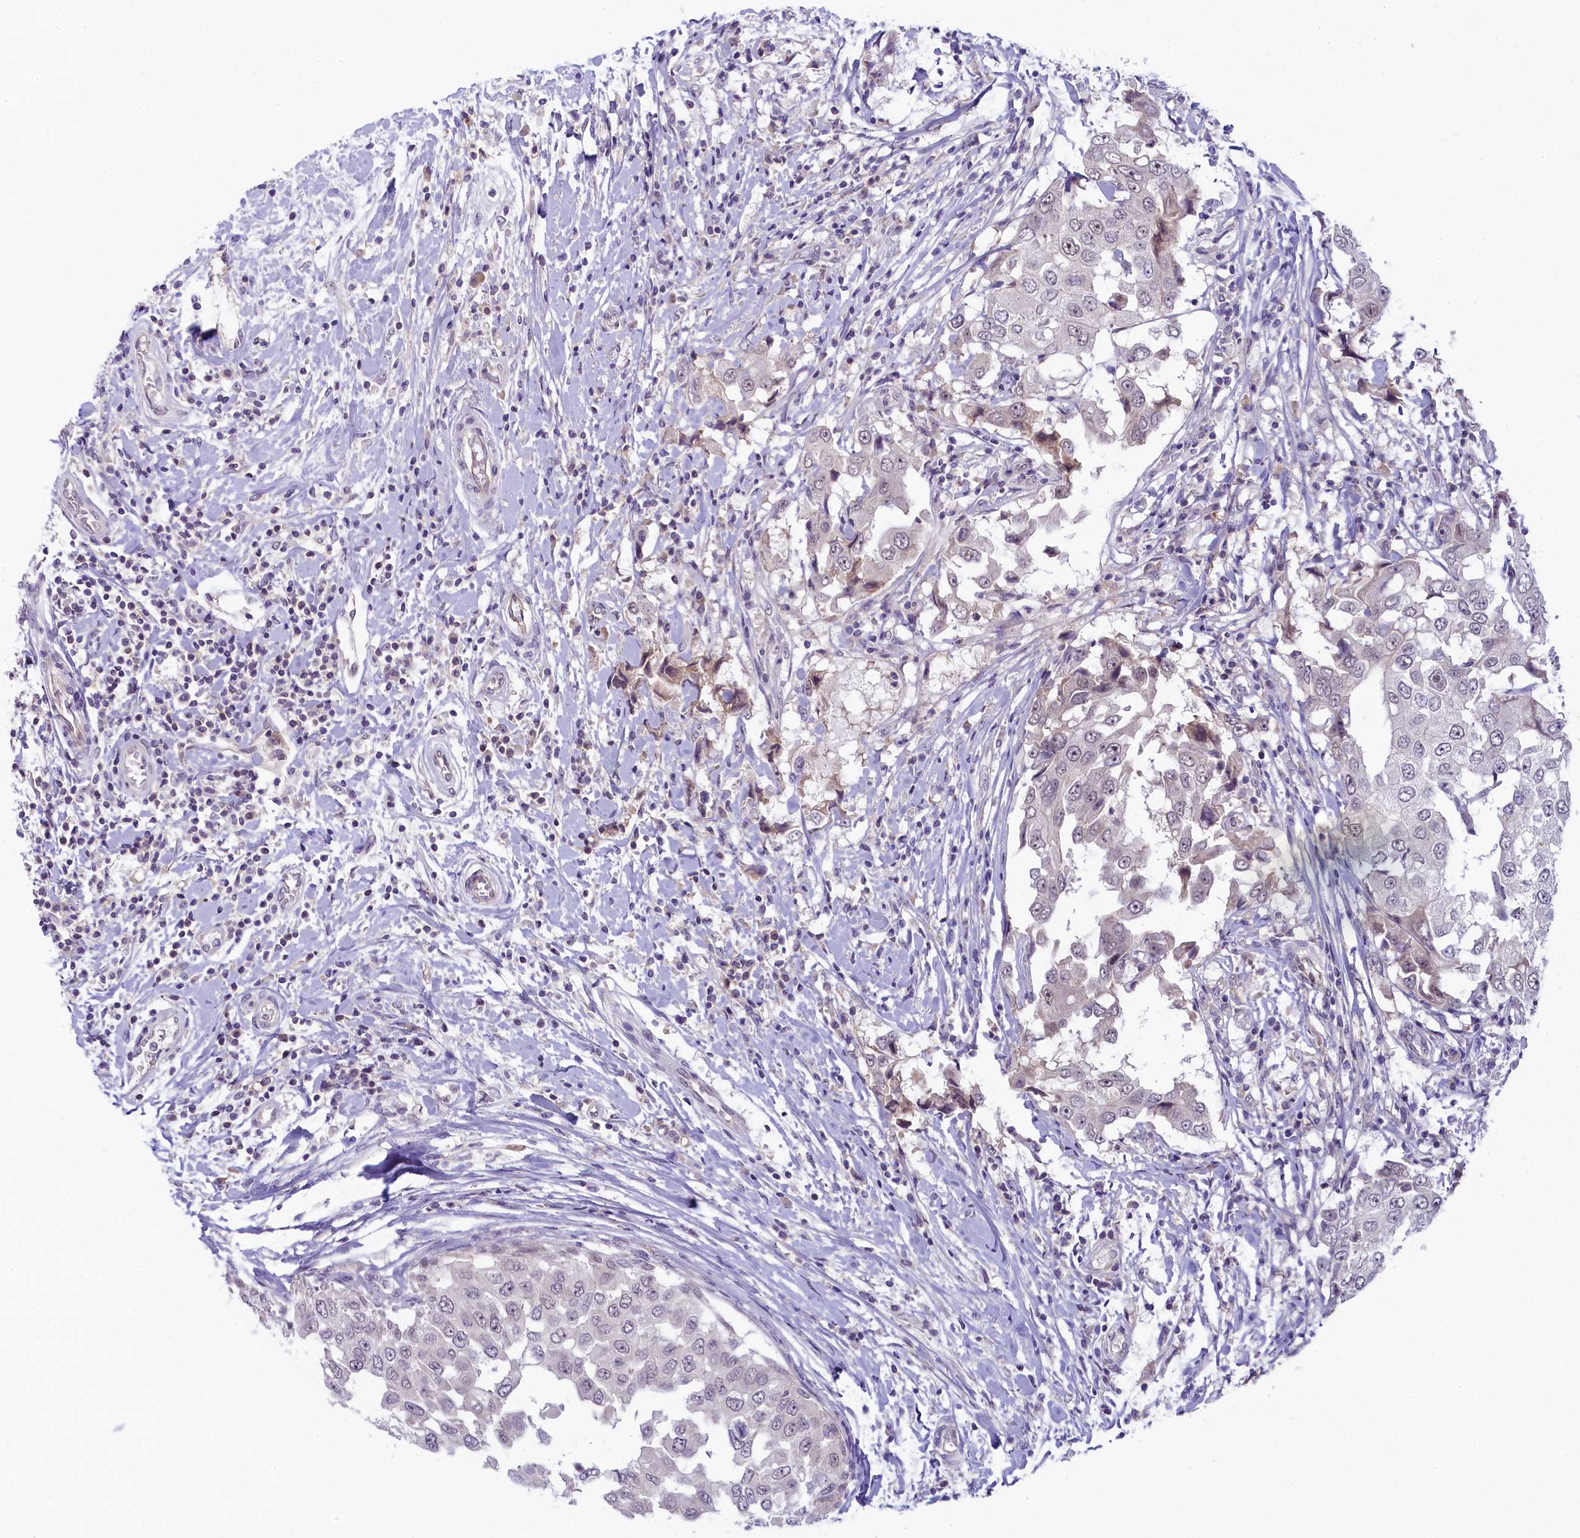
{"staining": {"intensity": "weak", "quantity": "25%-75%", "location": "nuclear"}, "tissue": "breast cancer", "cell_type": "Tumor cells", "image_type": "cancer", "snomed": [{"axis": "morphology", "description": "Duct carcinoma"}, {"axis": "topography", "description": "Breast"}], "caption": "Brown immunohistochemical staining in human breast cancer (invasive ductal carcinoma) exhibits weak nuclear expression in about 25%-75% of tumor cells.", "gene": "CRAMP1", "patient": {"sex": "female", "age": 27}}